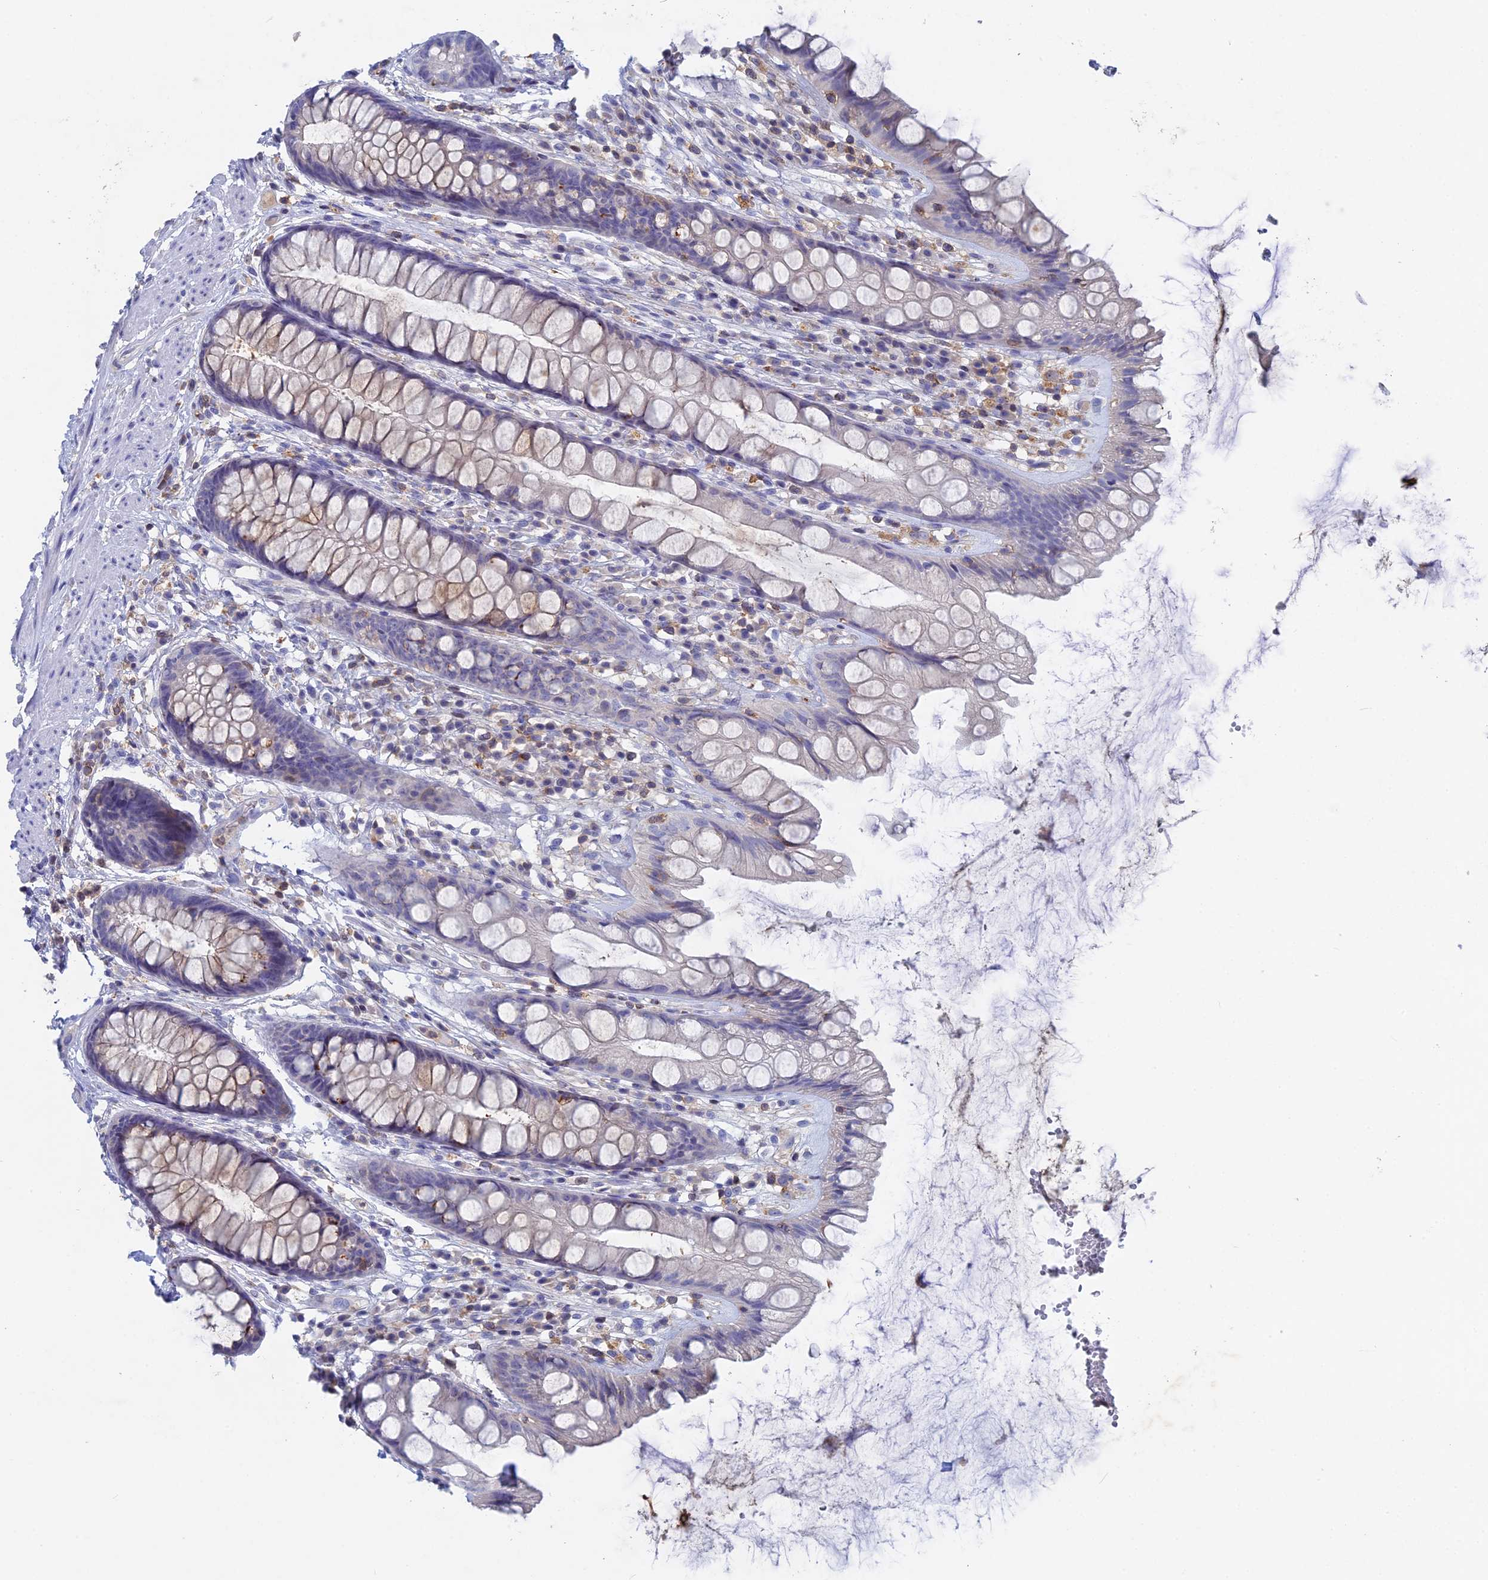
{"staining": {"intensity": "negative", "quantity": "none", "location": "none"}, "tissue": "rectum", "cell_type": "Glandular cells", "image_type": "normal", "snomed": [{"axis": "morphology", "description": "Normal tissue, NOS"}, {"axis": "topography", "description": "Rectum"}], "caption": "A photomicrograph of rectum stained for a protein exhibits no brown staining in glandular cells.", "gene": "ACP7", "patient": {"sex": "male", "age": 74}}